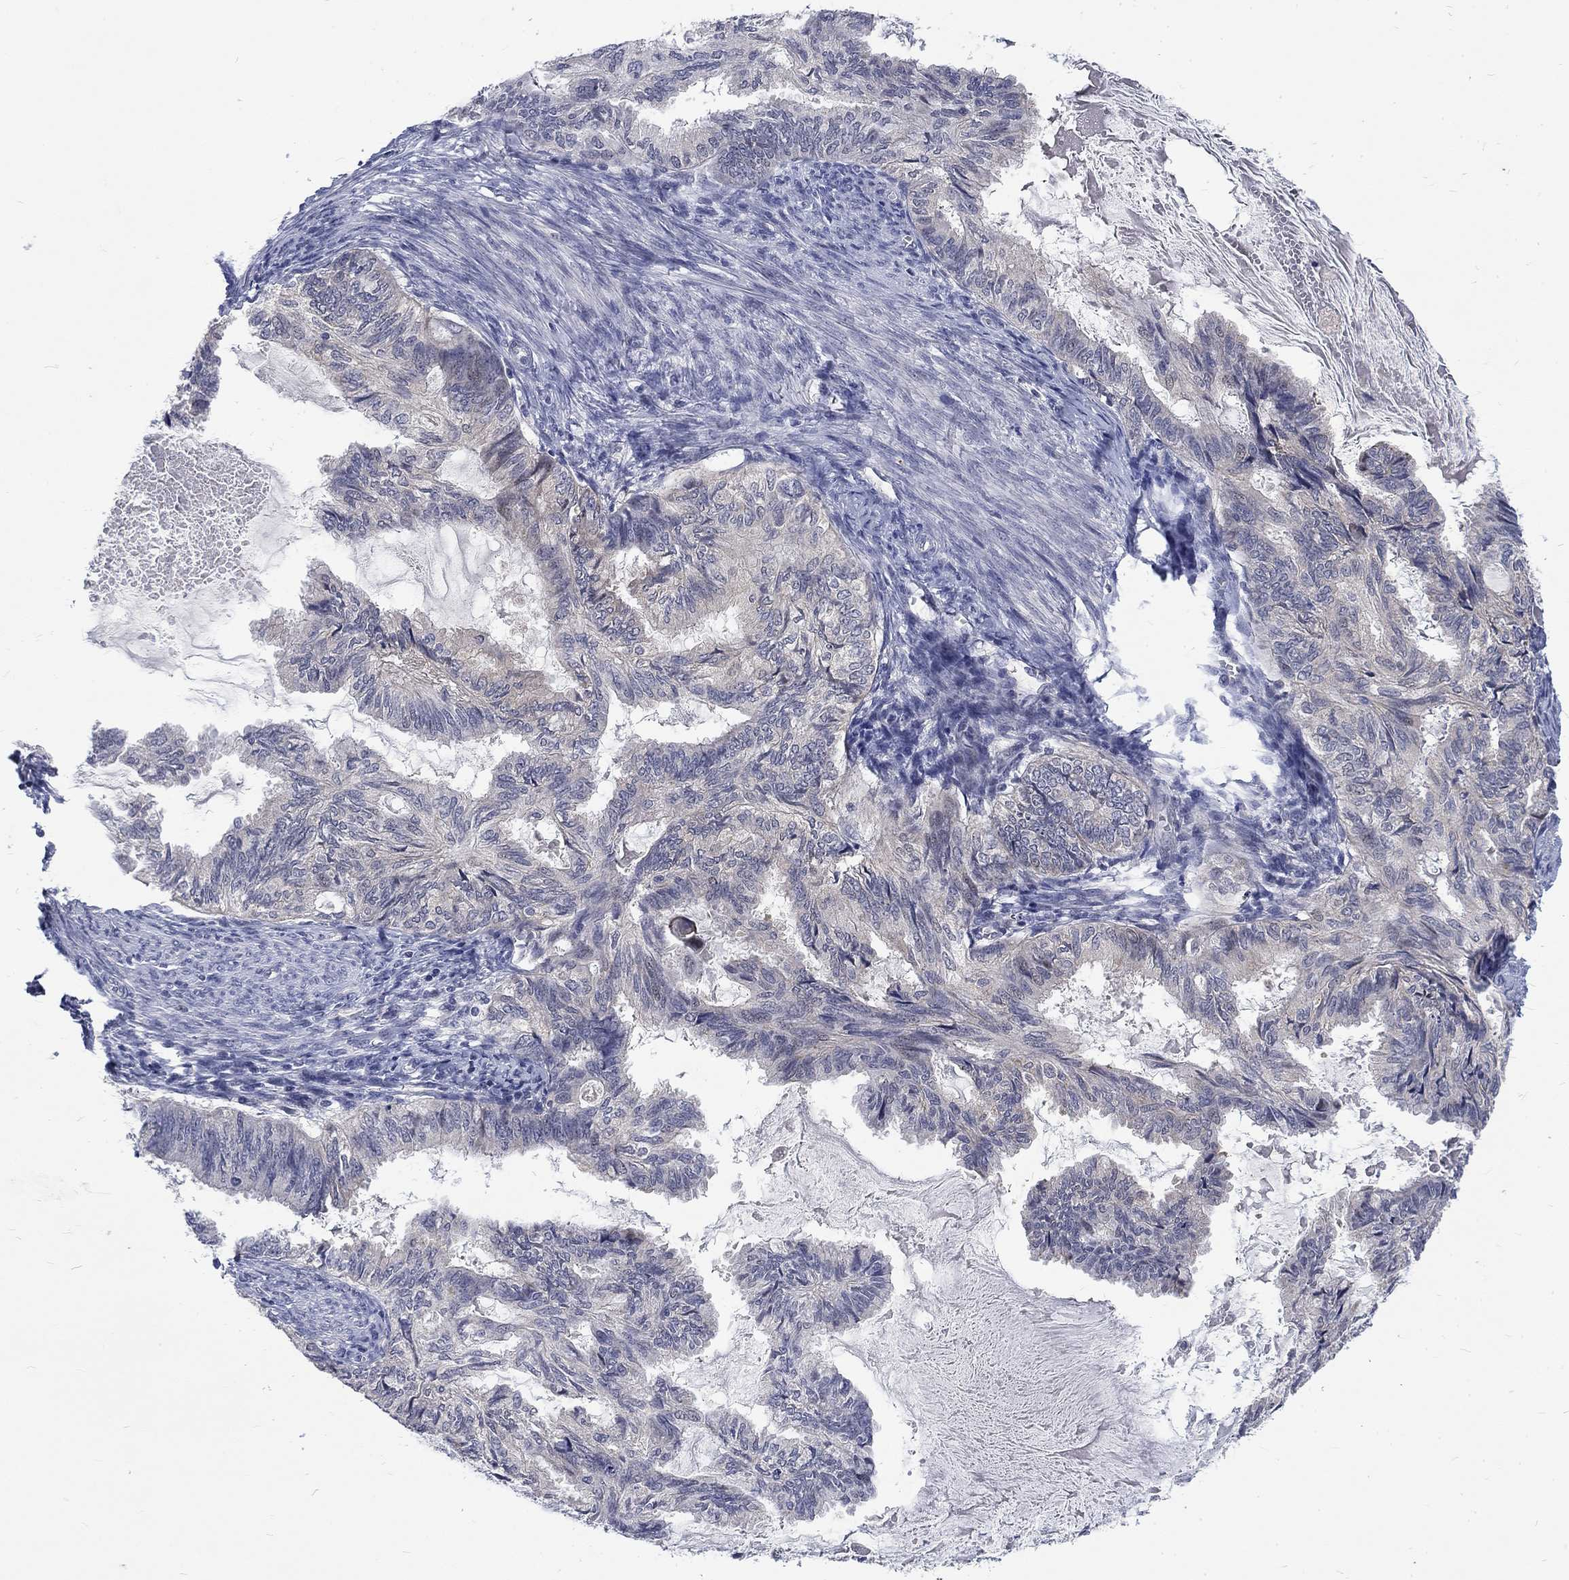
{"staining": {"intensity": "negative", "quantity": "none", "location": "none"}, "tissue": "endometrial cancer", "cell_type": "Tumor cells", "image_type": "cancer", "snomed": [{"axis": "morphology", "description": "Adenocarcinoma, NOS"}, {"axis": "topography", "description": "Endometrium"}], "caption": "The histopathology image reveals no staining of tumor cells in endometrial adenocarcinoma.", "gene": "PHKA1", "patient": {"sex": "female", "age": 86}}